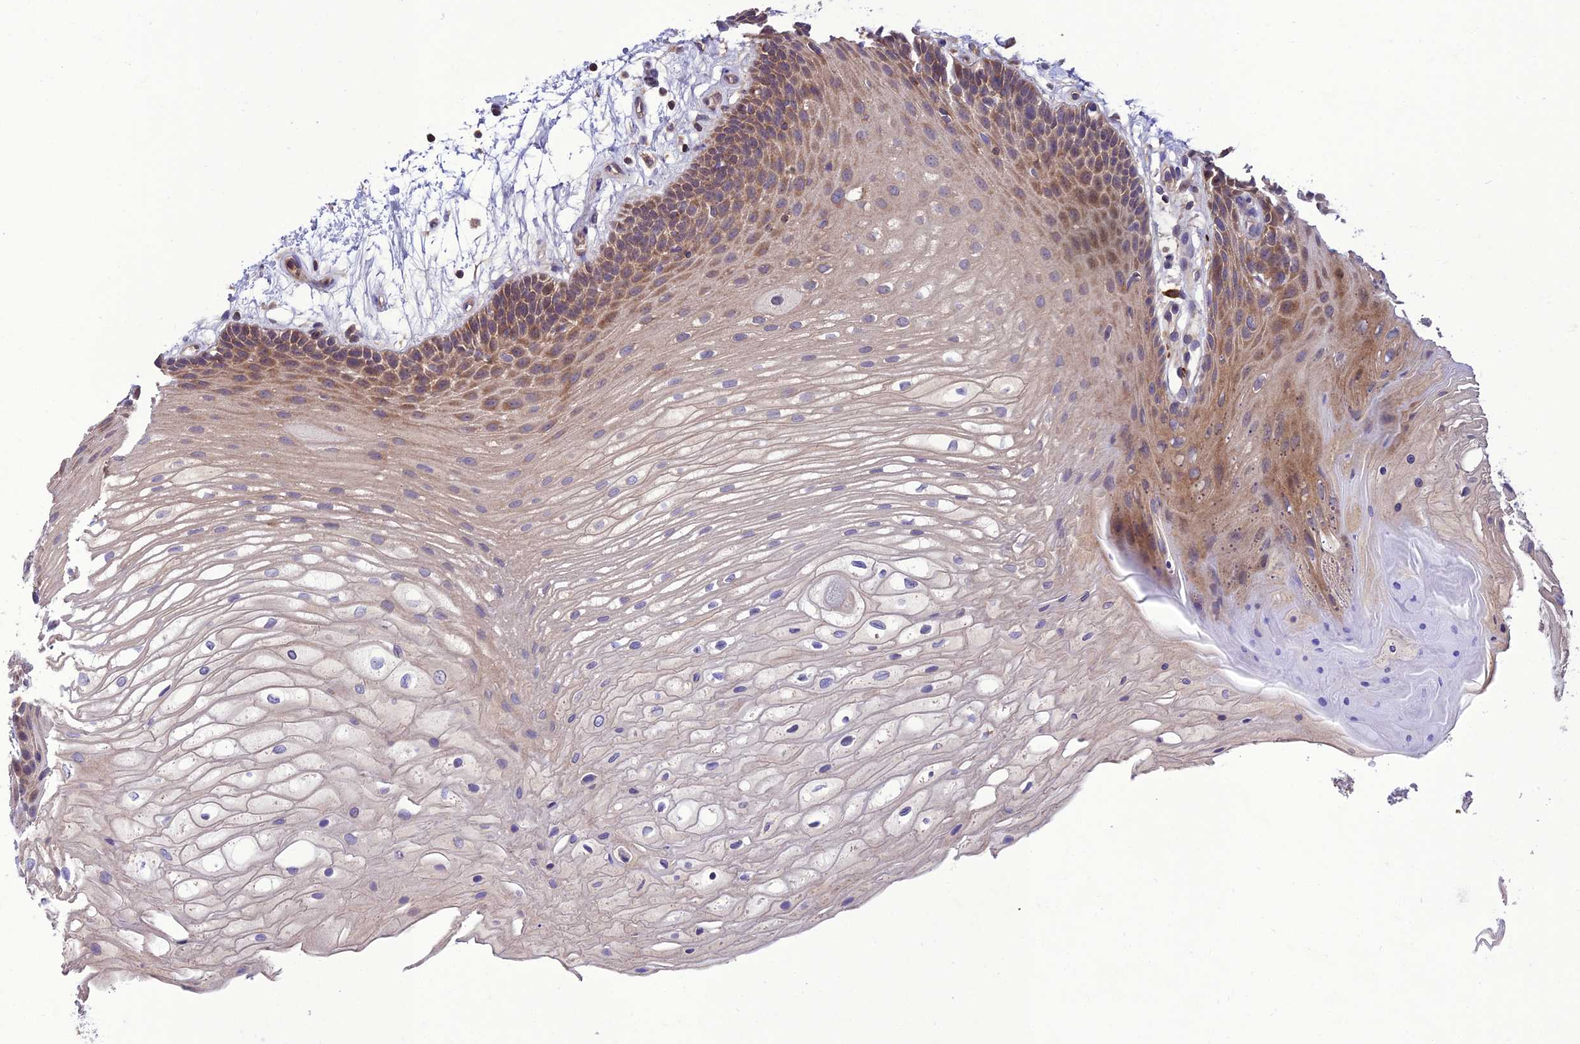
{"staining": {"intensity": "moderate", "quantity": "<25%", "location": "cytoplasmic/membranous"}, "tissue": "oral mucosa", "cell_type": "Squamous epithelial cells", "image_type": "normal", "snomed": [{"axis": "morphology", "description": "Normal tissue, NOS"}, {"axis": "topography", "description": "Oral tissue"}], "caption": "Approximately <25% of squamous epithelial cells in unremarkable human oral mucosa demonstrate moderate cytoplasmic/membranous protein positivity as visualized by brown immunohistochemical staining.", "gene": "PPIL3", "patient": {"sex": "female", "age": 80}}